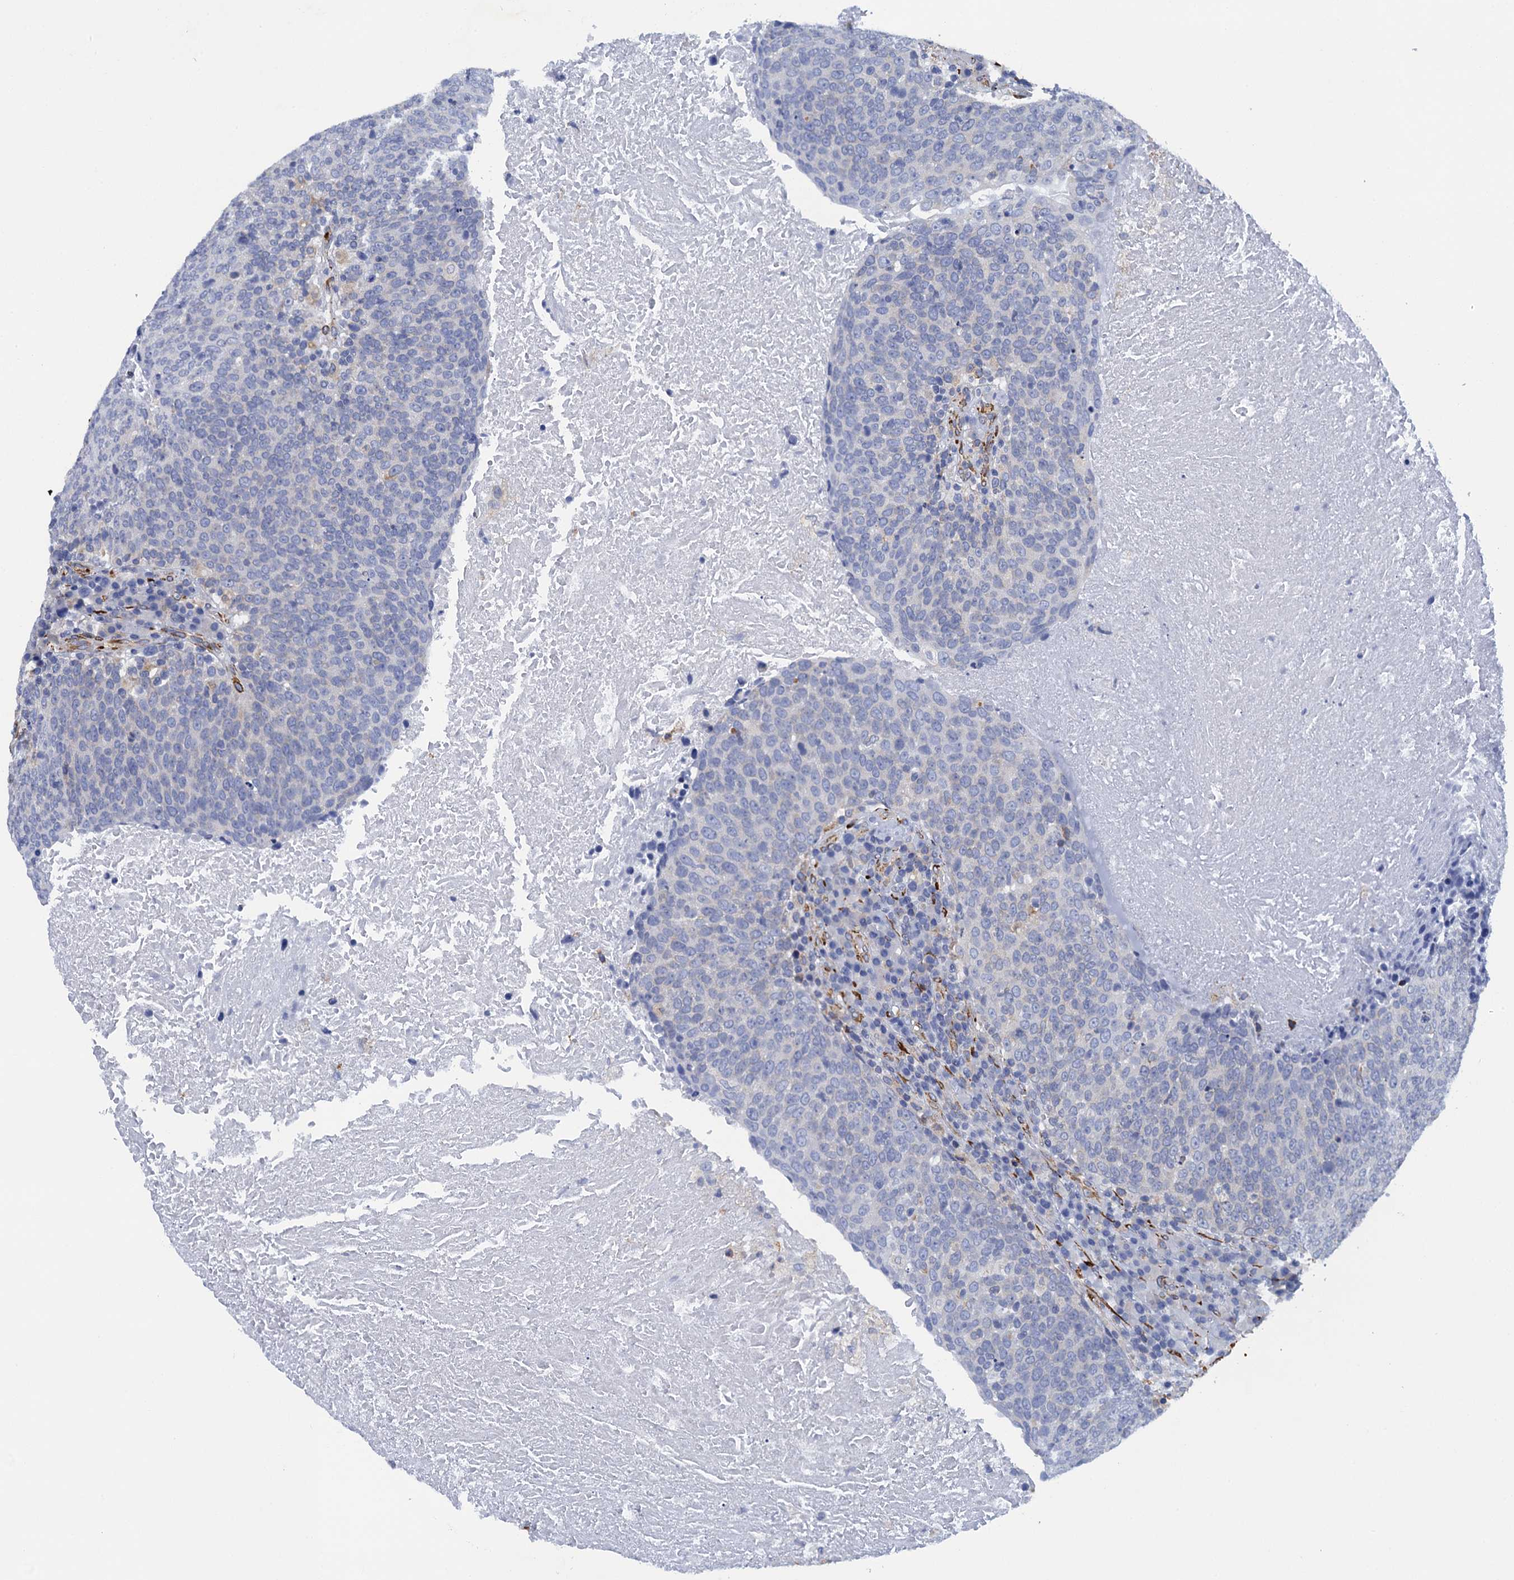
{"staining": {"intensity": "negative", "quantity": "none", "location": "none"}, "tissue": "head and neck cancer", "cell_type": "Tumor cells", "image_type": "cancer", "snomed": [{"axis": "morphology", "description": "Squamous cell carcinoma, NOS"}, {"axis": "morphology", "description": "Squamous cell carcinoma, metastatic, NOS"}, {"axis": "topography", "description": "Lymph node"}, {"axis": "topography", "description": "Head-Neck"}], "caption": "IHC histopathology image of neoplastic tissue: human head and neck cancer (metastatic squamous cell carcinoma) stained with DAB (3,3'-diaminobenzidine) displays no significant protein positivity in tumor cells.", "gene": "POGLUT3", "patient": {"sex": "male", "age": 62}}